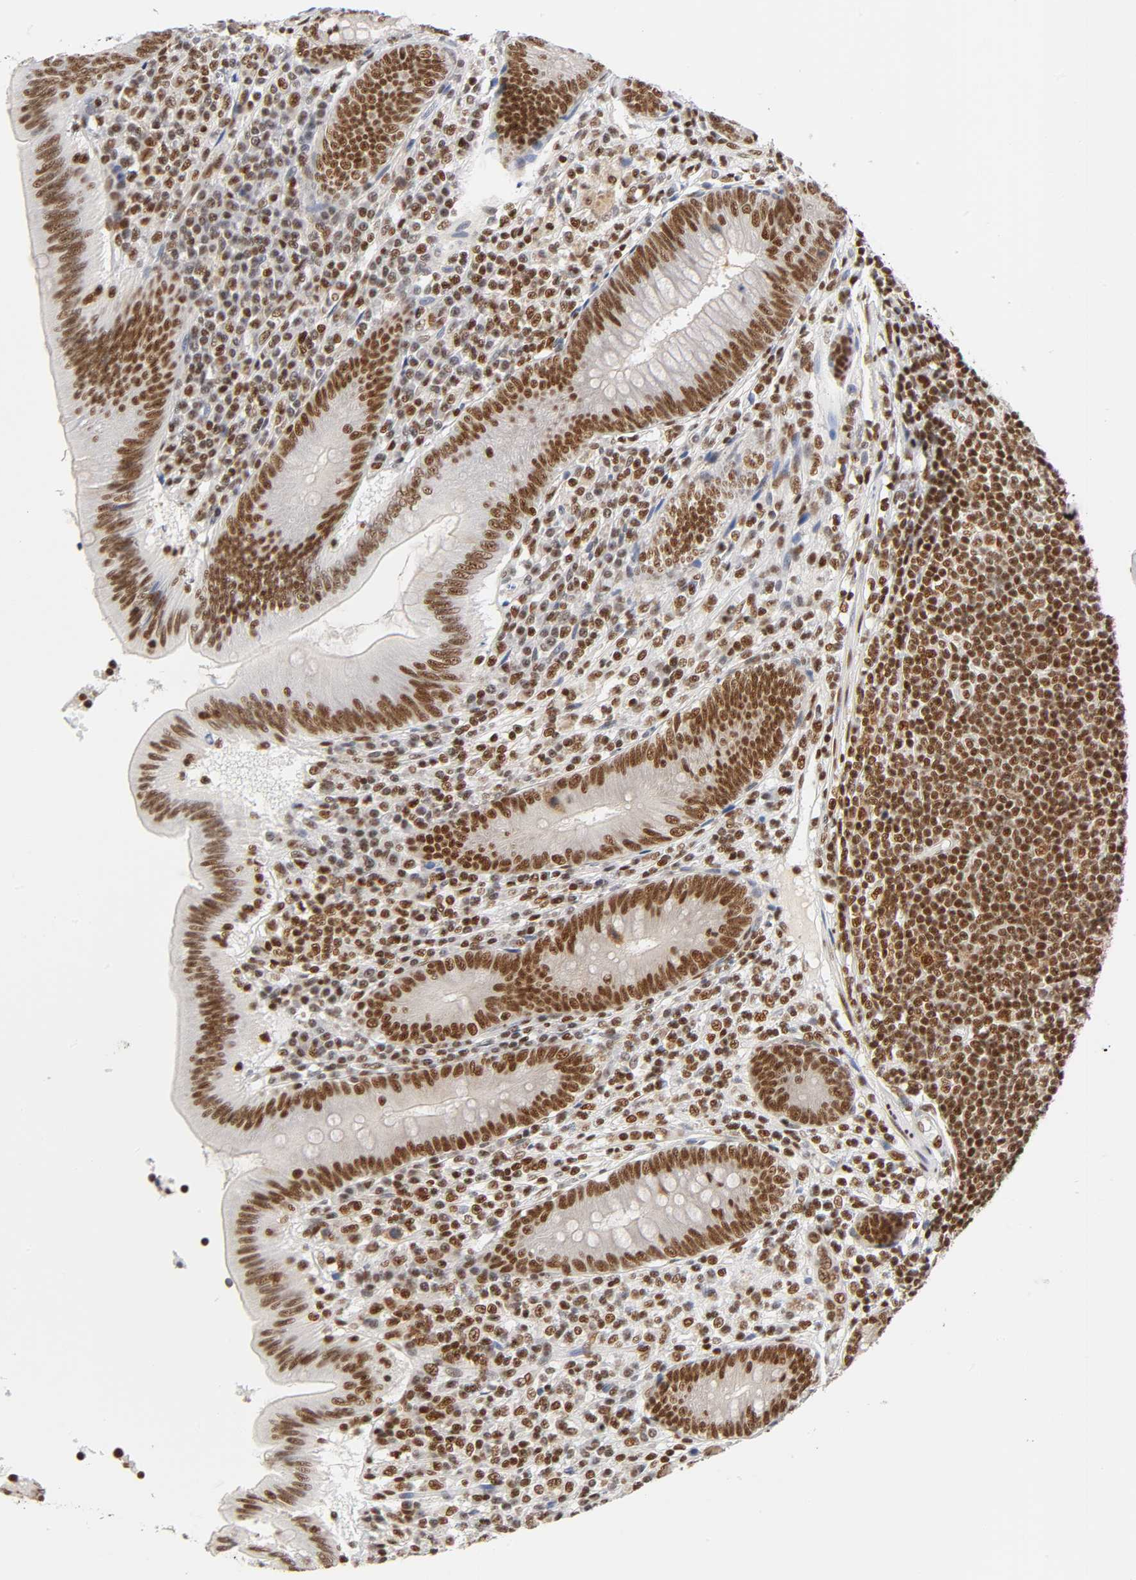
{"staining": {"intensity": "strong", "quantity": ">75%", "location": "nuclear"}, "tissue": "appendix", "cell_type": "Glandular cells", "image_type": "normal", "snomed": [{"axis": "morphology", "description": "Normal tissue, NOS"}, {"axis": "morphology", "description": "Inflammation, NOS"}, {"axis": "topography", "description": "Appendix"}], "caption": "Brown immunohistochemical staining in unremarkable human appendix exhibits strong nuclear expression in approximately >75% of glandular cells. The protein of interest is shown in brown color, while the nuclei are stained blue.", "gene": "ILKAP", "patient": {"sex": "male", "age": 46}}